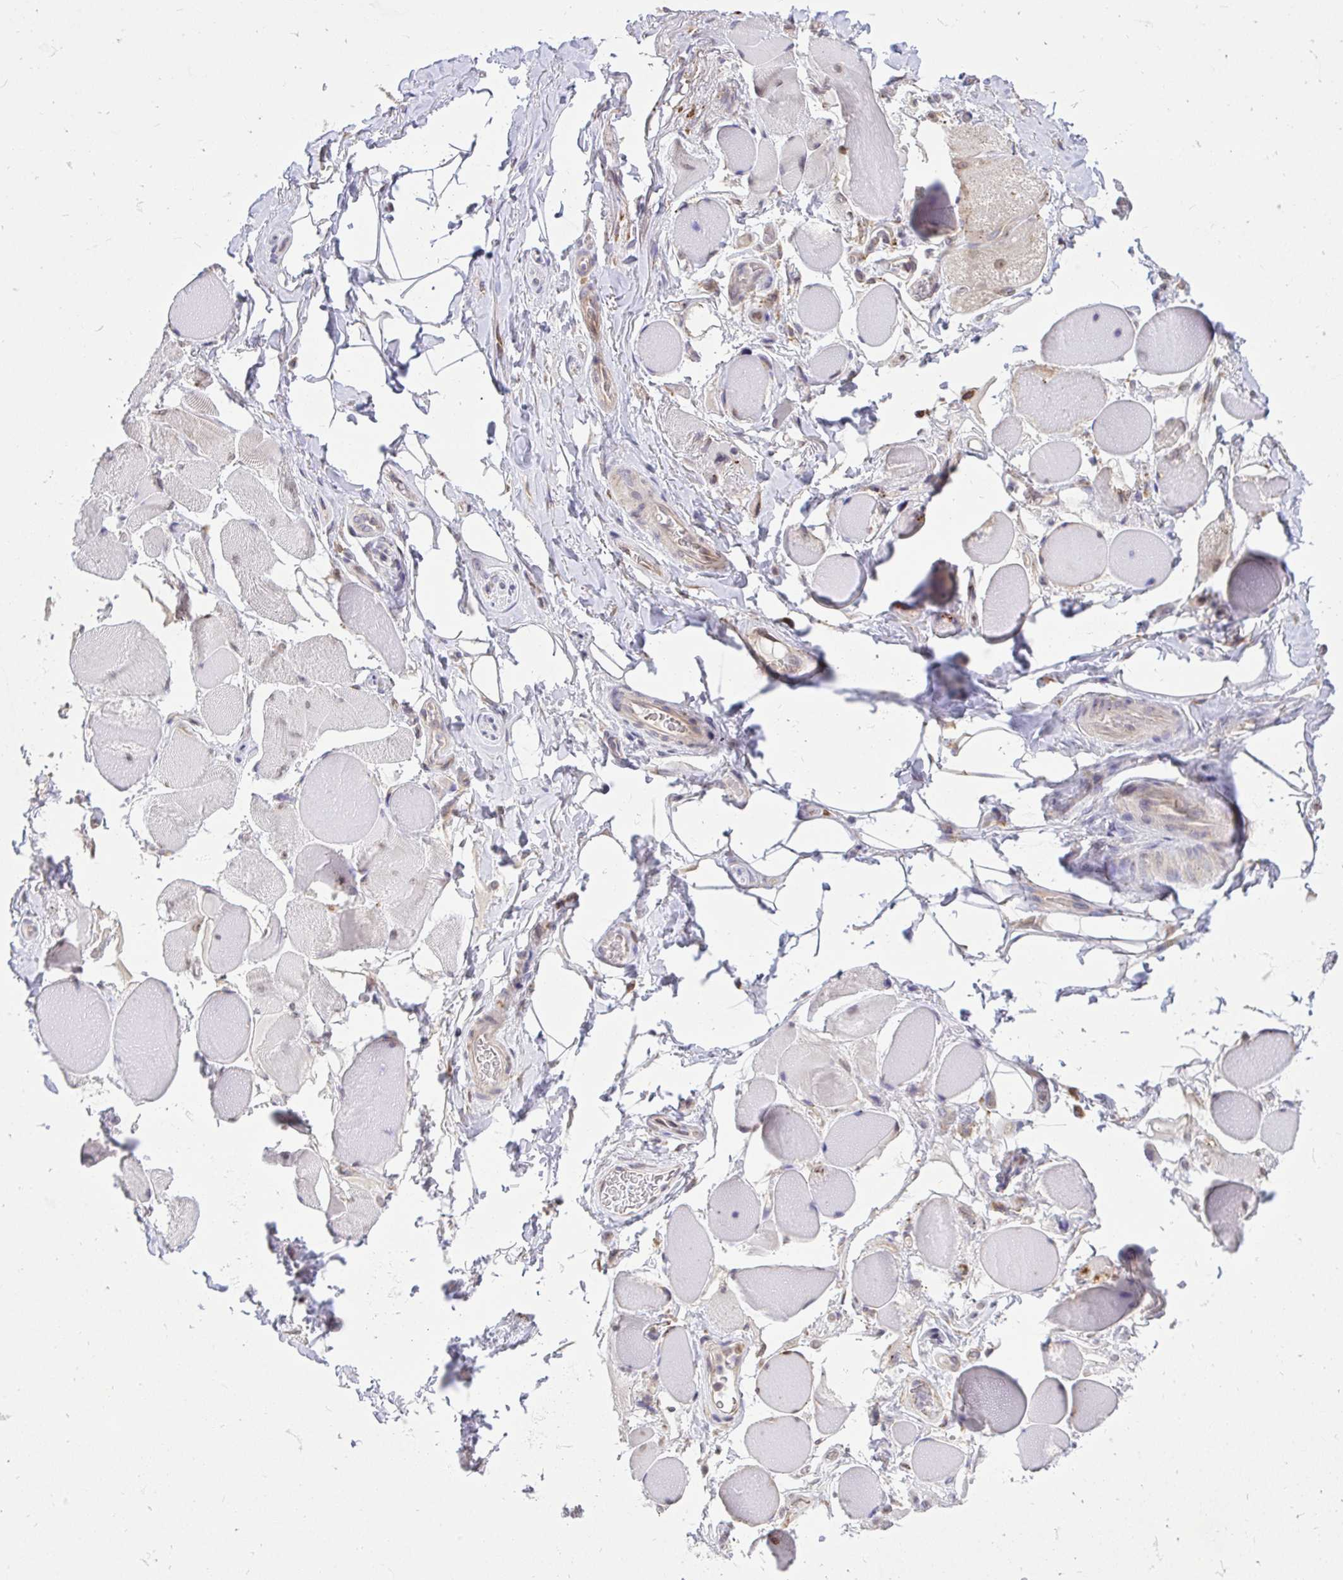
{"staining": {"intensity": "moderate", "quantity": "<25%", "location": "nuclear"}, "tissue": "skeletal muscle", "cell_type": "Myocytes", "image_type": "normal", "snomed": [{"axis": "morphology", "description": "Normal tissue, NOS"}, {"axis": "topography", "description": "Skeletal muscle"}, {"axis": "topography", "description": "Anal"}, {"axis": "topography", "description": "Peripheral nerve tissue"}], "caption": "Brown immunohistochemical staining in unremarkable human skeletal muscle shows moderate nuclear positivity in approximately <25% of myocytes. (Stains: DAB in brown, nuclei in blue, Microscopy: brightfield microscopy at high magnification).", "gene": "NAALAD2", "patient": {"sex": "male", "age": 53}}